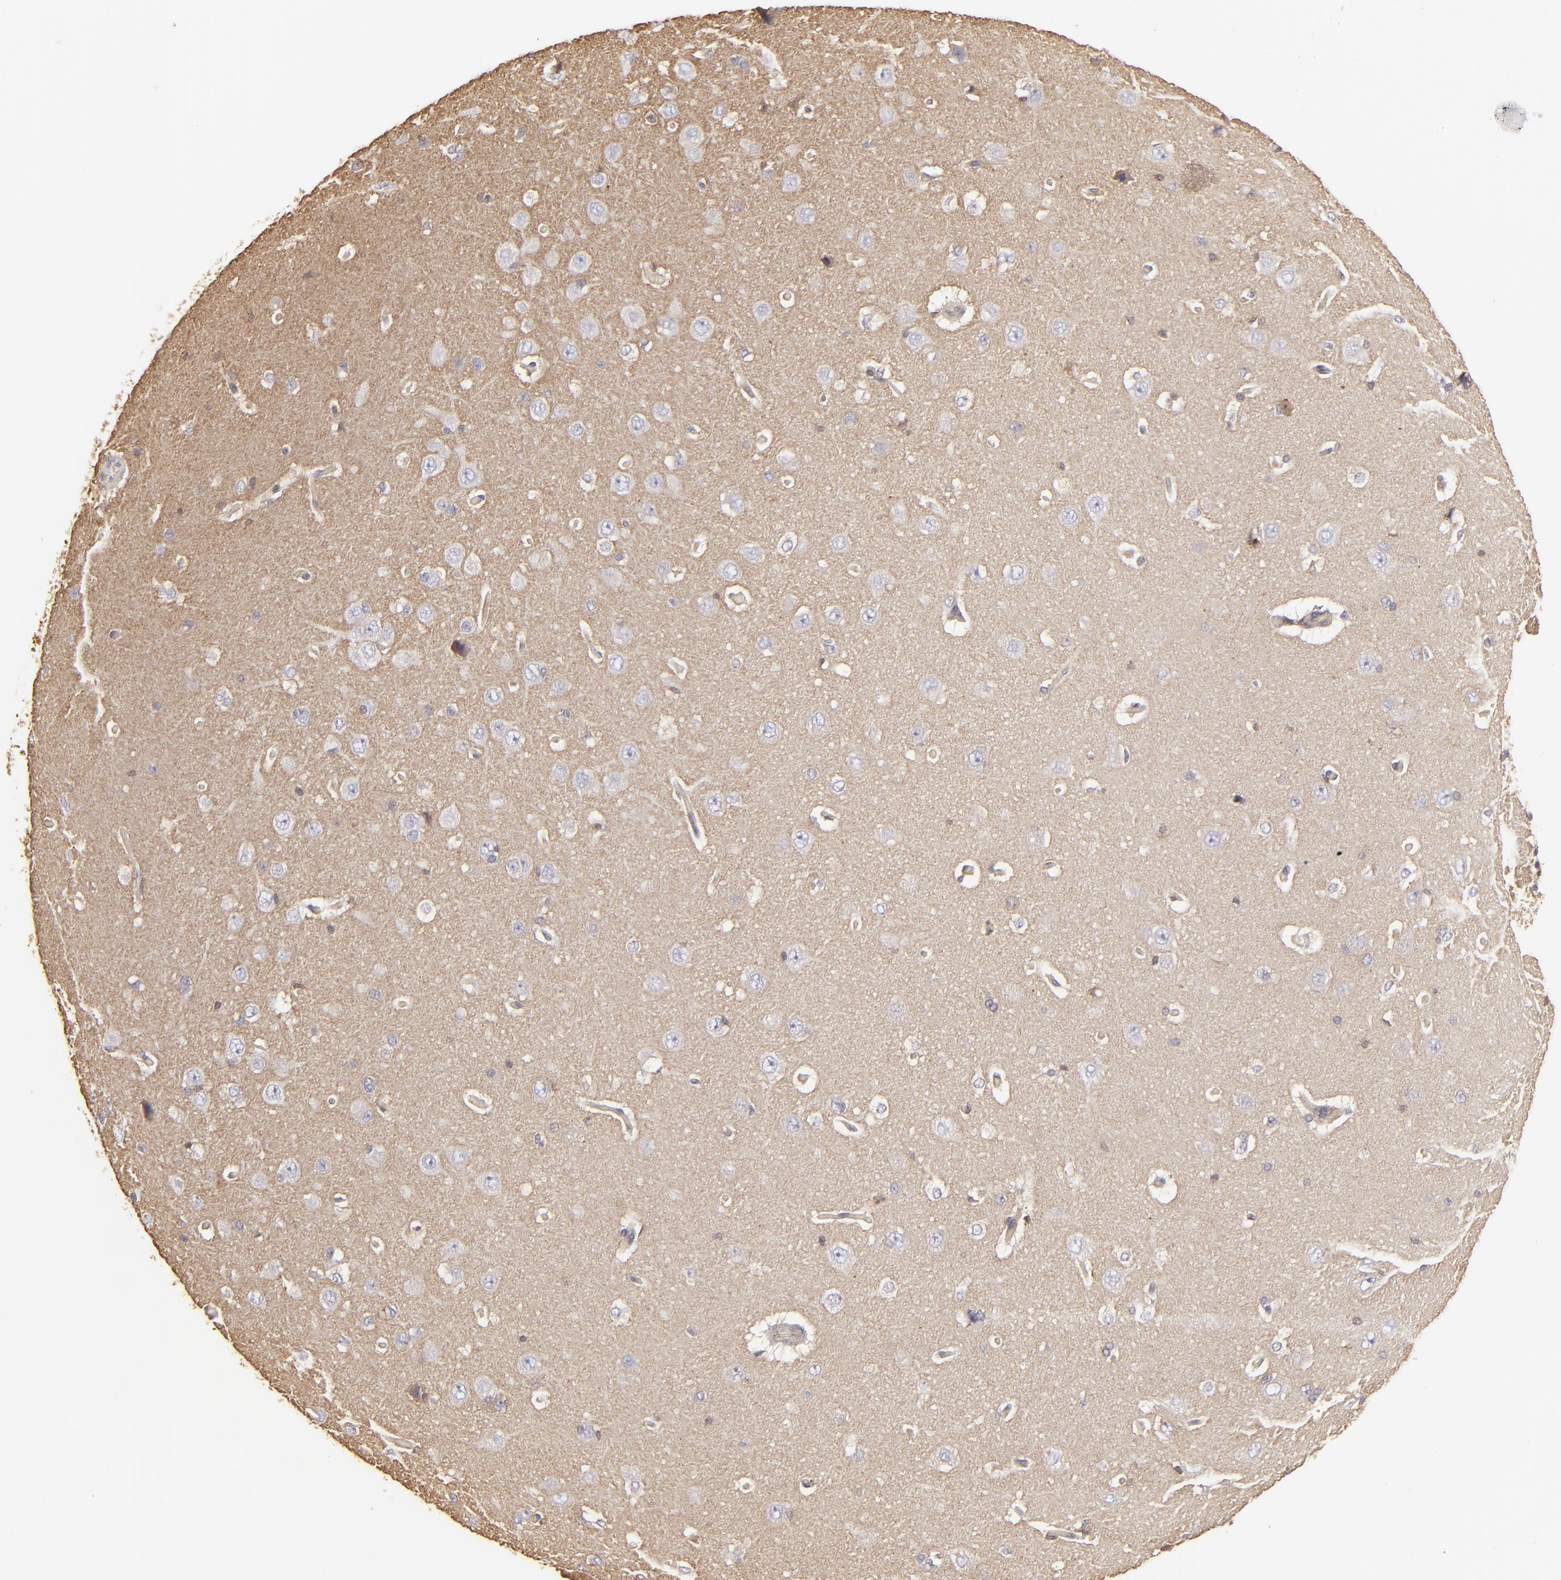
{"staining": {"intensity": "moderate", "quantity": "25%-75%", "location": "cytoplasmic/membranous"}, "tissue": "cerebral cortex", "cell_type": "Endothelial cells", "image_type": "normal", "snomed": [{"axis": "morphology", "description": "Normal tissue, NOS"}, {"axis": "topography", "description": "Cerebral cortex"}], "caption": "This photomicrograph exhibits IHC staining of benign human cerebral cortex, with medium moderate cytoplasmic/membranous staining in approximately 25%-75% of endothelial cells.", "gene": "ACTB", "patient": {"sex": "female", "age": 45}}